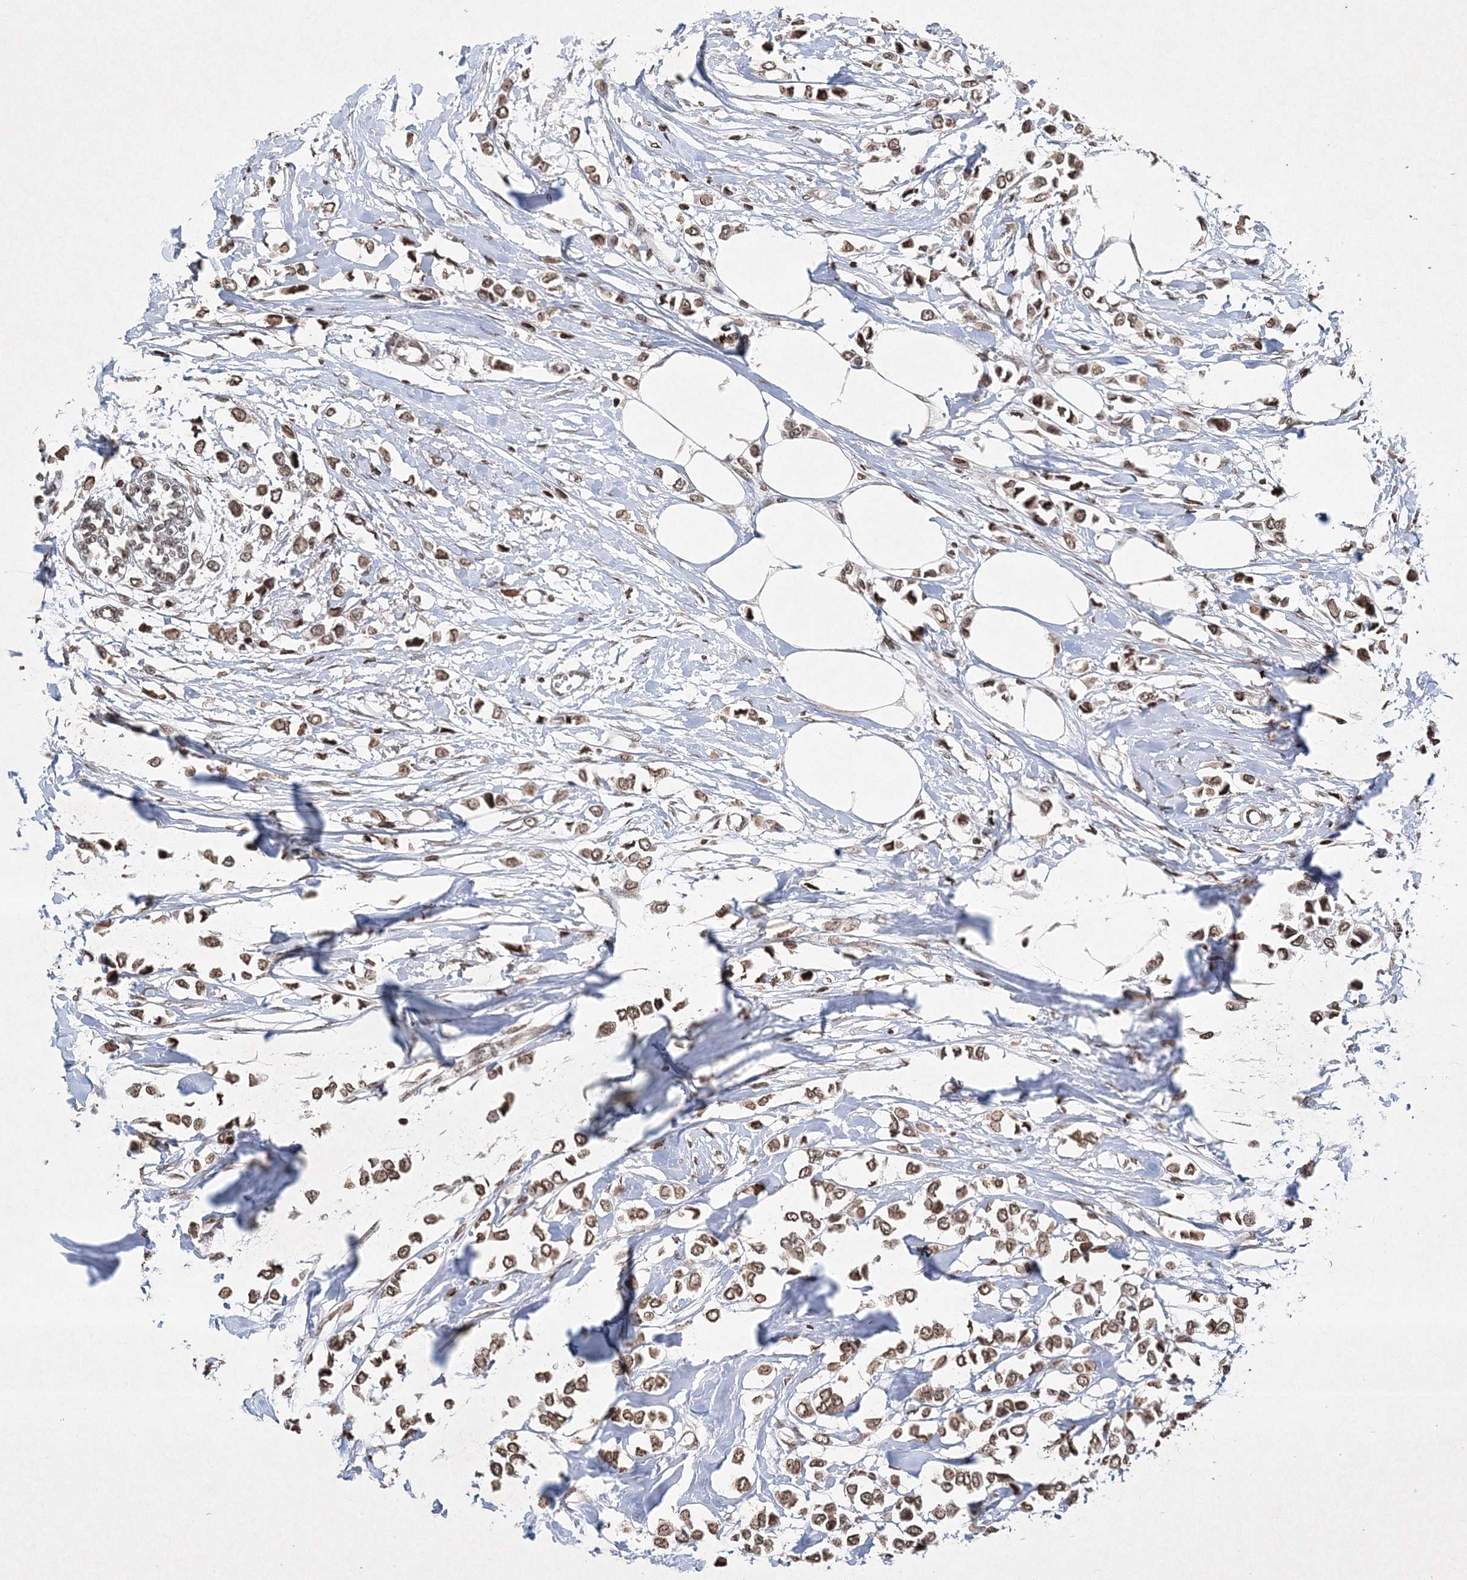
{"staining": {"intensity": "moderate", "quantity": ">75%", "location": "cytoplasmic/membranous"}, "tissue": "breast cancer", "cell_type": "Tumor cells", "image_type": "cancer", "snomed": [{"axis": "morphology", "description": "Lobular carcinoma"}, {"axis": "topography", "description": "Breast"}], "caption": "Immunohistochemistry image of breast cancer (lobular carcinoma) stained for a protein (brown), which shows medium levels of moderate cytoplasmic/membranous expression in approximately >75% of tumor cells.", "gene": "NEDD9", "patient": {"sex": "female", "age": 51}}